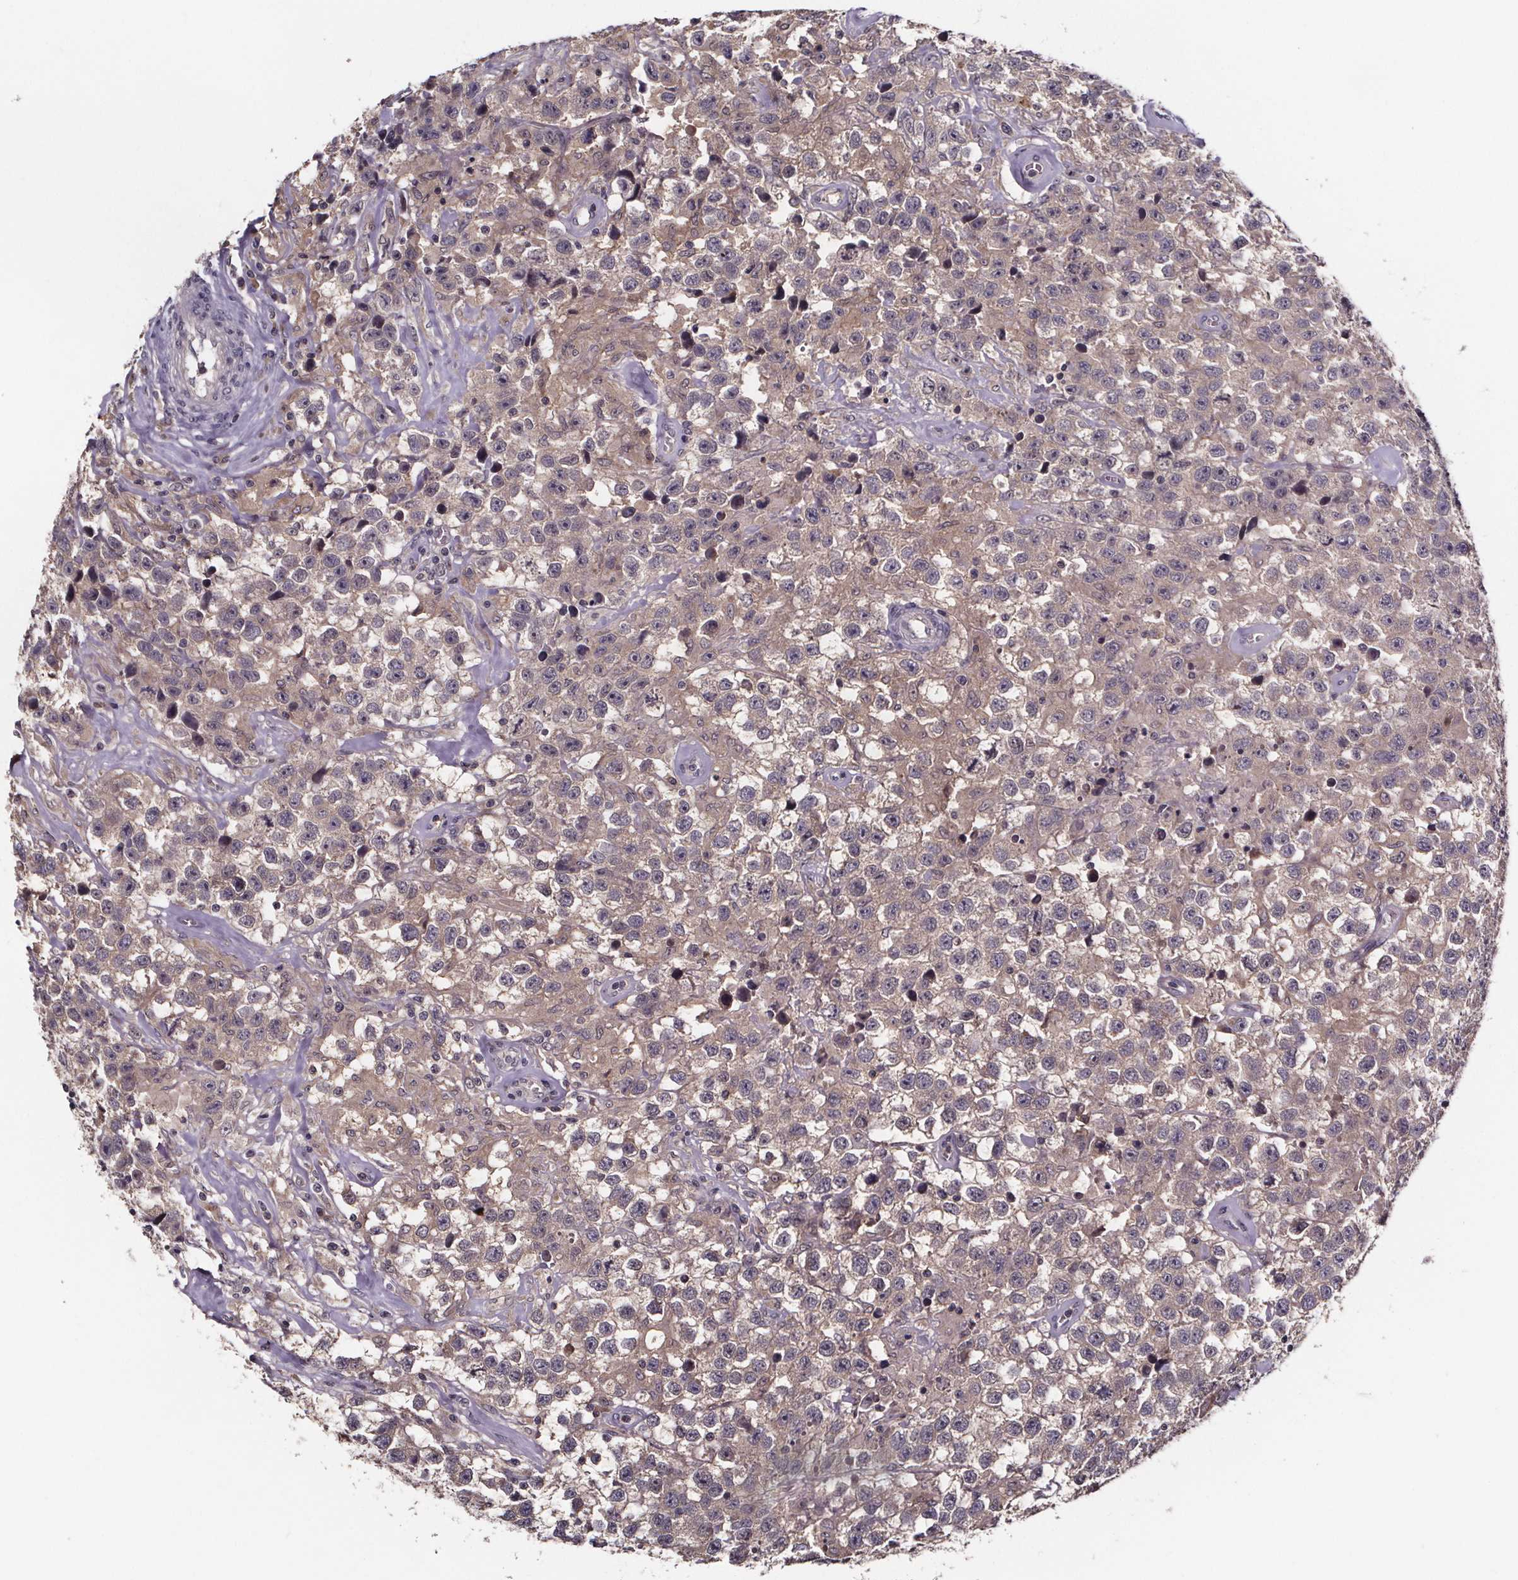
{"staining": {"intensity": "weak", "quantity": "25%-75%", "location": "cytoplasmic/membranous"}, "tissue": "testis cancer", "cell_type": "Tumor cells", "image_type": "cancer", "snomed": [{"axis": "morphology", "description": "Seminoma, NOS"}, {"axis": "topography", "description": "Testis"}], "caption": "The photomicrograph demonstrates a brown stain indicating the presence of a protein in the cytoplasmic/membranous of tumor cells in testis cancer (seminoma).", "gene": "SMIM1", "patient": {"sex": "male", "age": 43}}